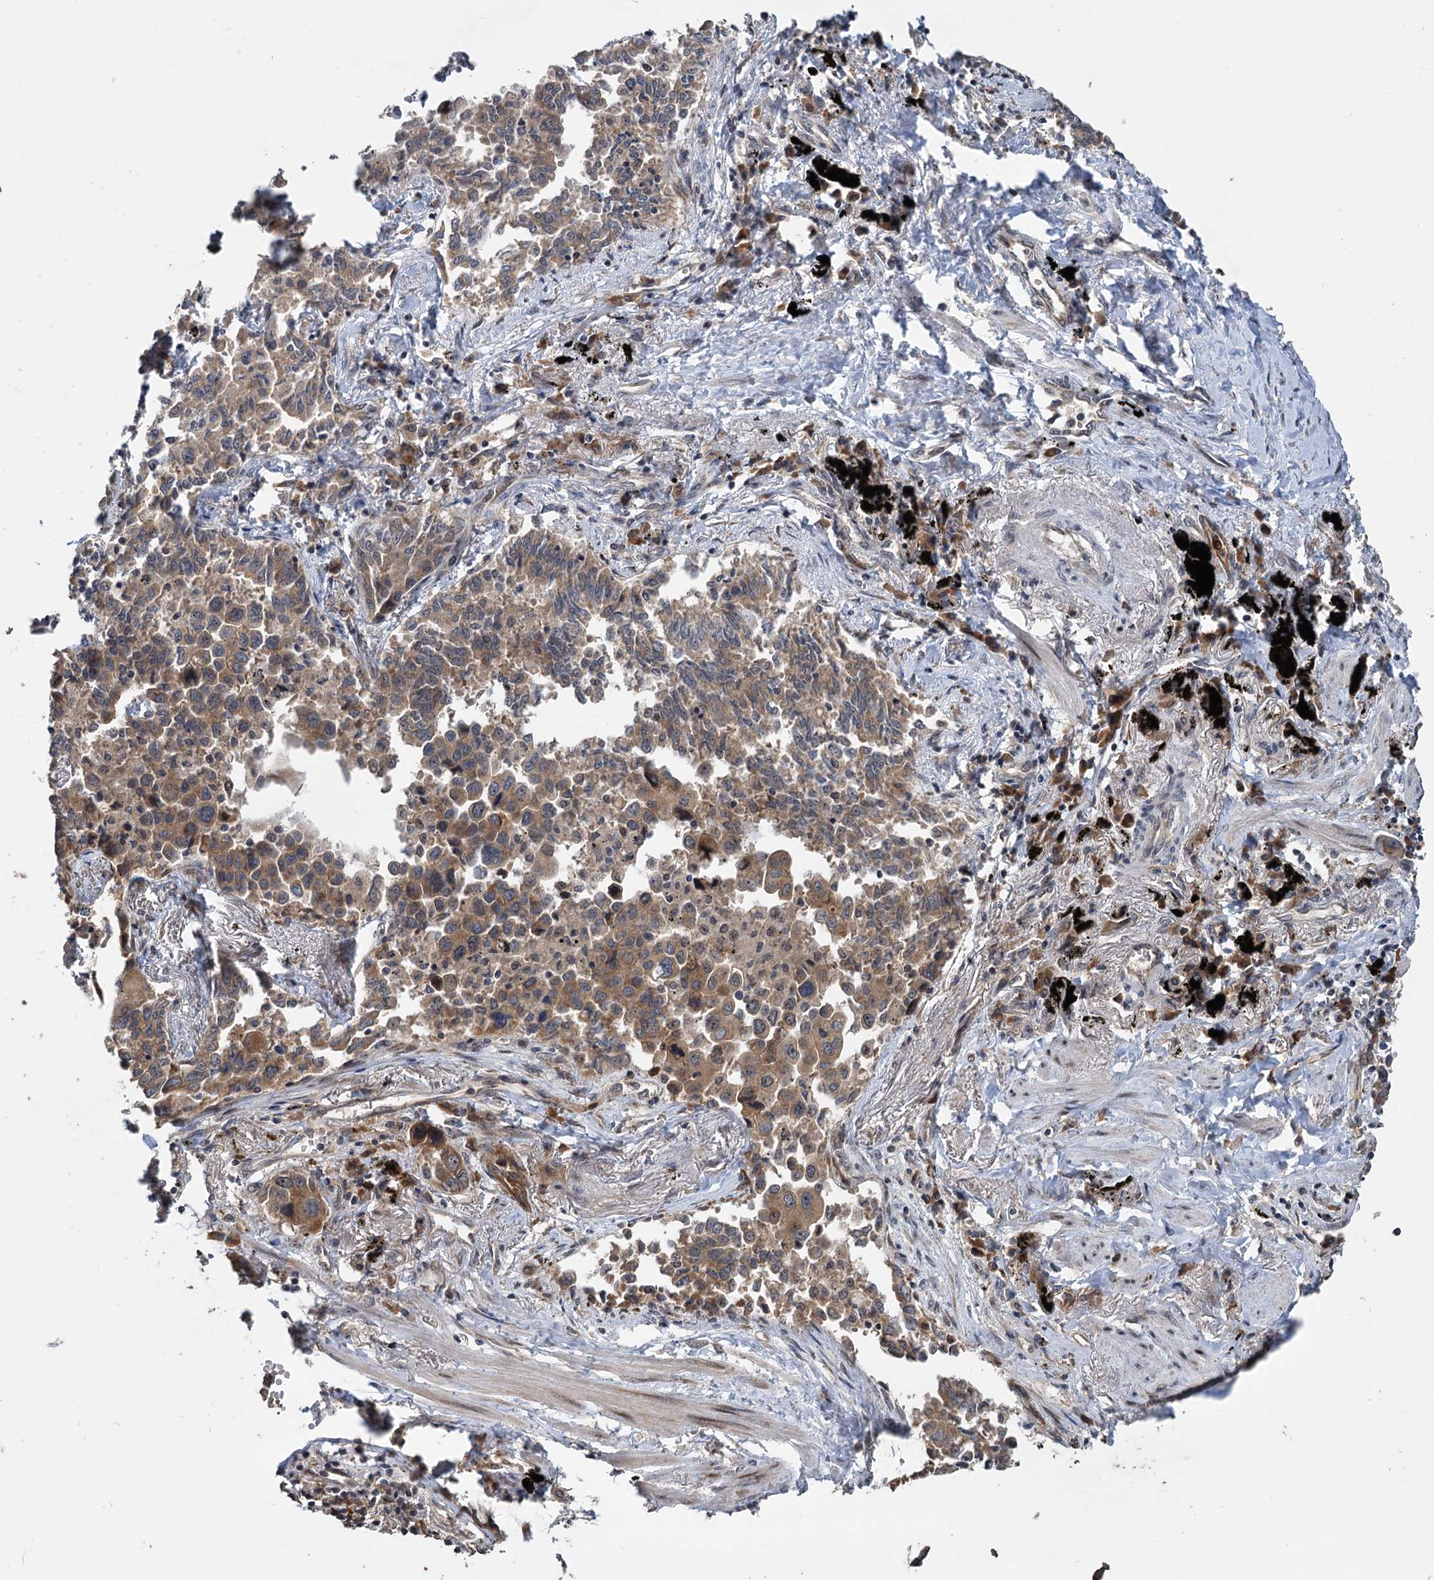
{"staining": {"intensity": "moderate", "quantity": ">75%", "location": "cytoplasmic/membranous"}, "tissue": "lung cancer", "cell_type": "Tumor cells", "image_type": "cancer", "snomed": [{"axis": "morphology", "description": "Adenocarcinoma, NOS"}, {"axis": "topography", "description": "Lung"}], "caption": "Immunohistochemical staining of lung cancer demonstrates medium levels of moderate cytoplasmic/membranous staining in approximately >75% of tumor cells.", "gene": "KANSL2", "patient": {"sex": "male", "age": 67}}